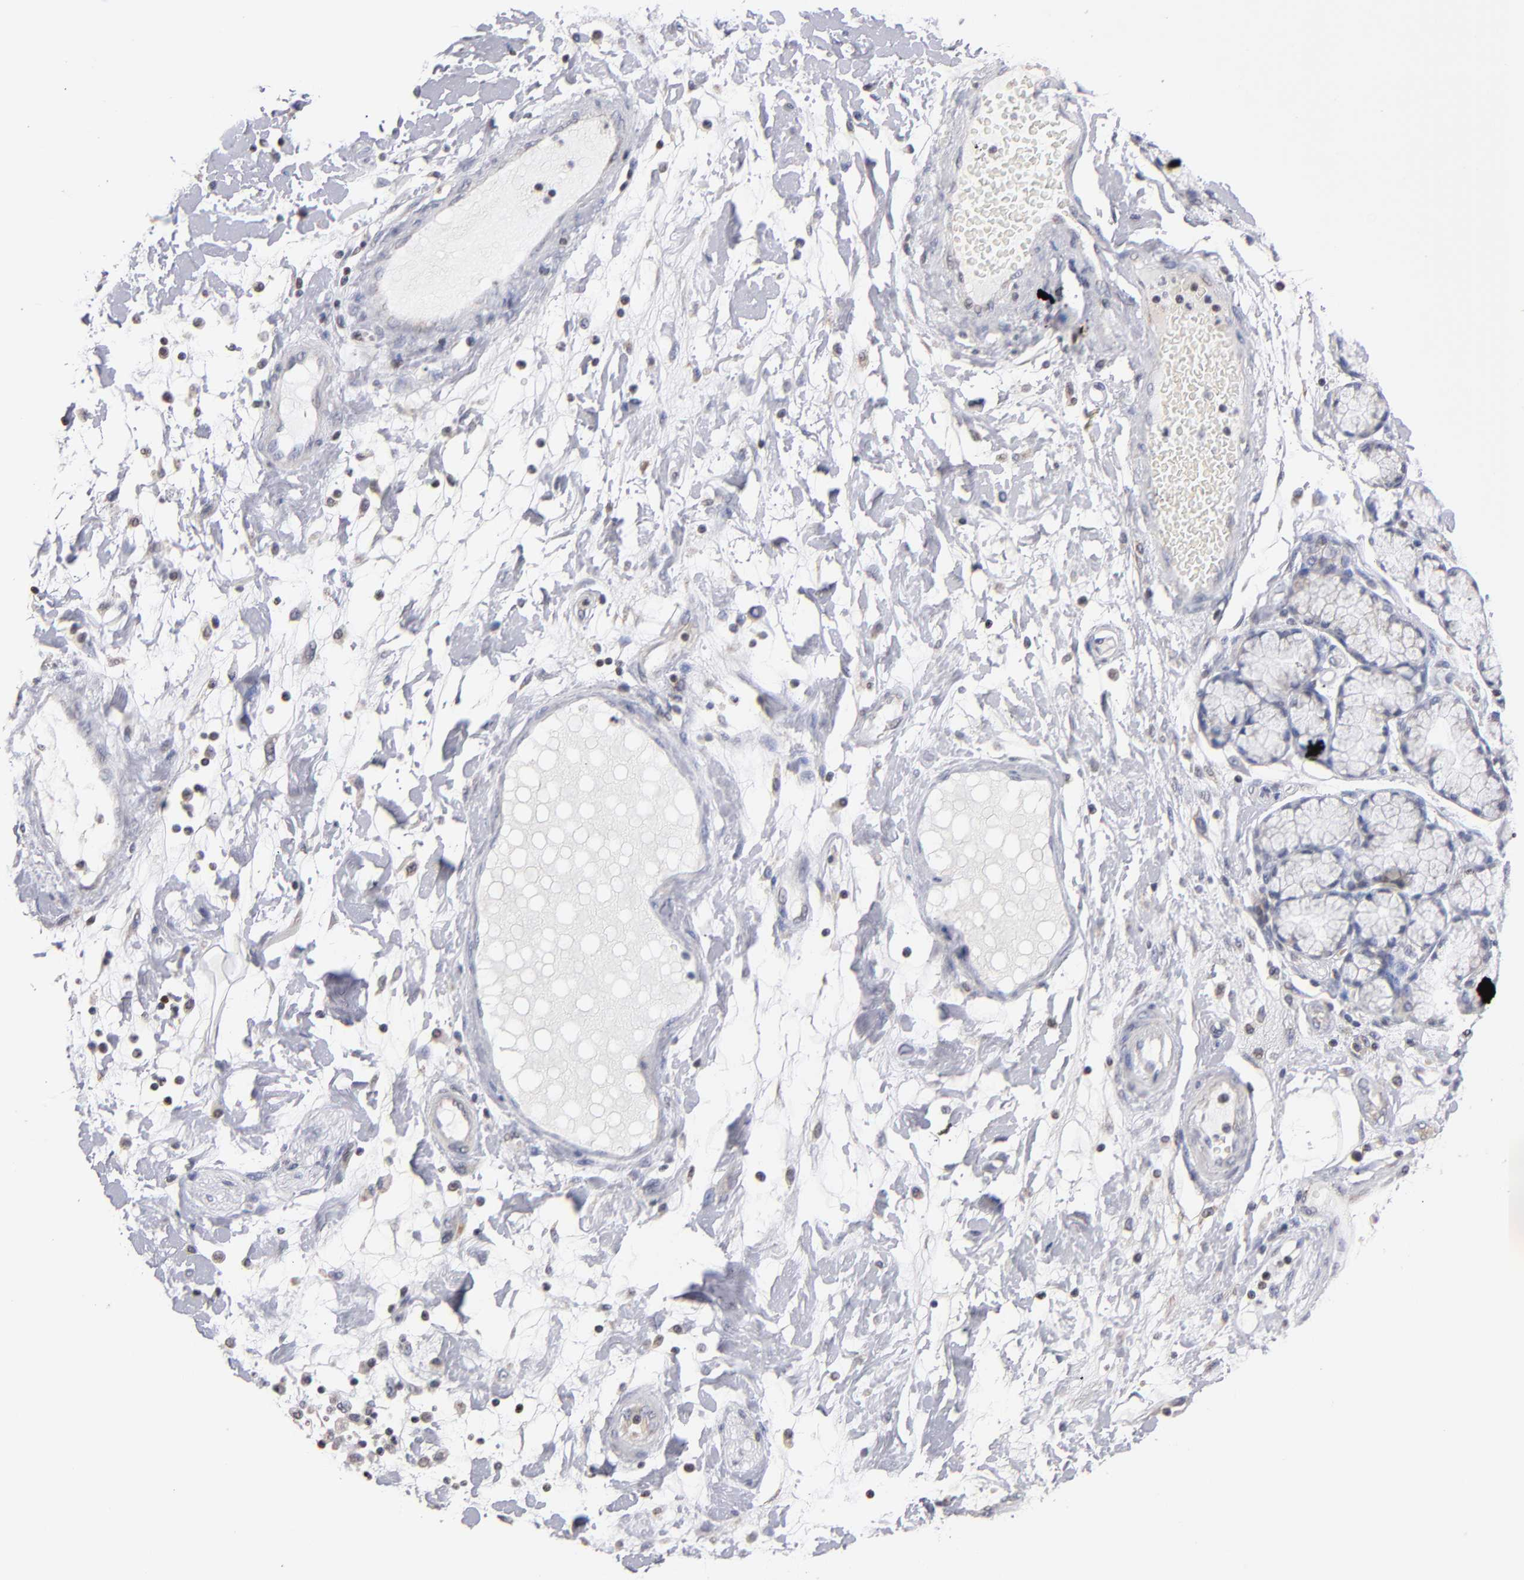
{"staining": {"intensity": "negative", "quantity": "none", "location": "none"}, "tissue": "pancreatic cancer", "cell_type": "Tumor cells", "image_type": "cancer", "snomed": [{"axis": "morphology", "description": "Adenocarcinoma, NOS"}, {"axis": "morphology", "description": "Adenocarcinoma, metastatic, NOS"}, {"axis": "topography", "description": "Lymph node"}, {"axis": "topography", "description": "Pancreas"}, {"axis": "topography", "description": "Duodenum"}], "caption": "Immunohistochemical staining of human metastatic adenocarcinoma (pancreatic) reveals no significant staining in tumor cells. (Stains: DAB IHC with hematoxylin counter stain, Microscopy: brightfield microscopy at high magnification).", "gene": "ODF2", "patient": {"sex": "female", "age": 64}}